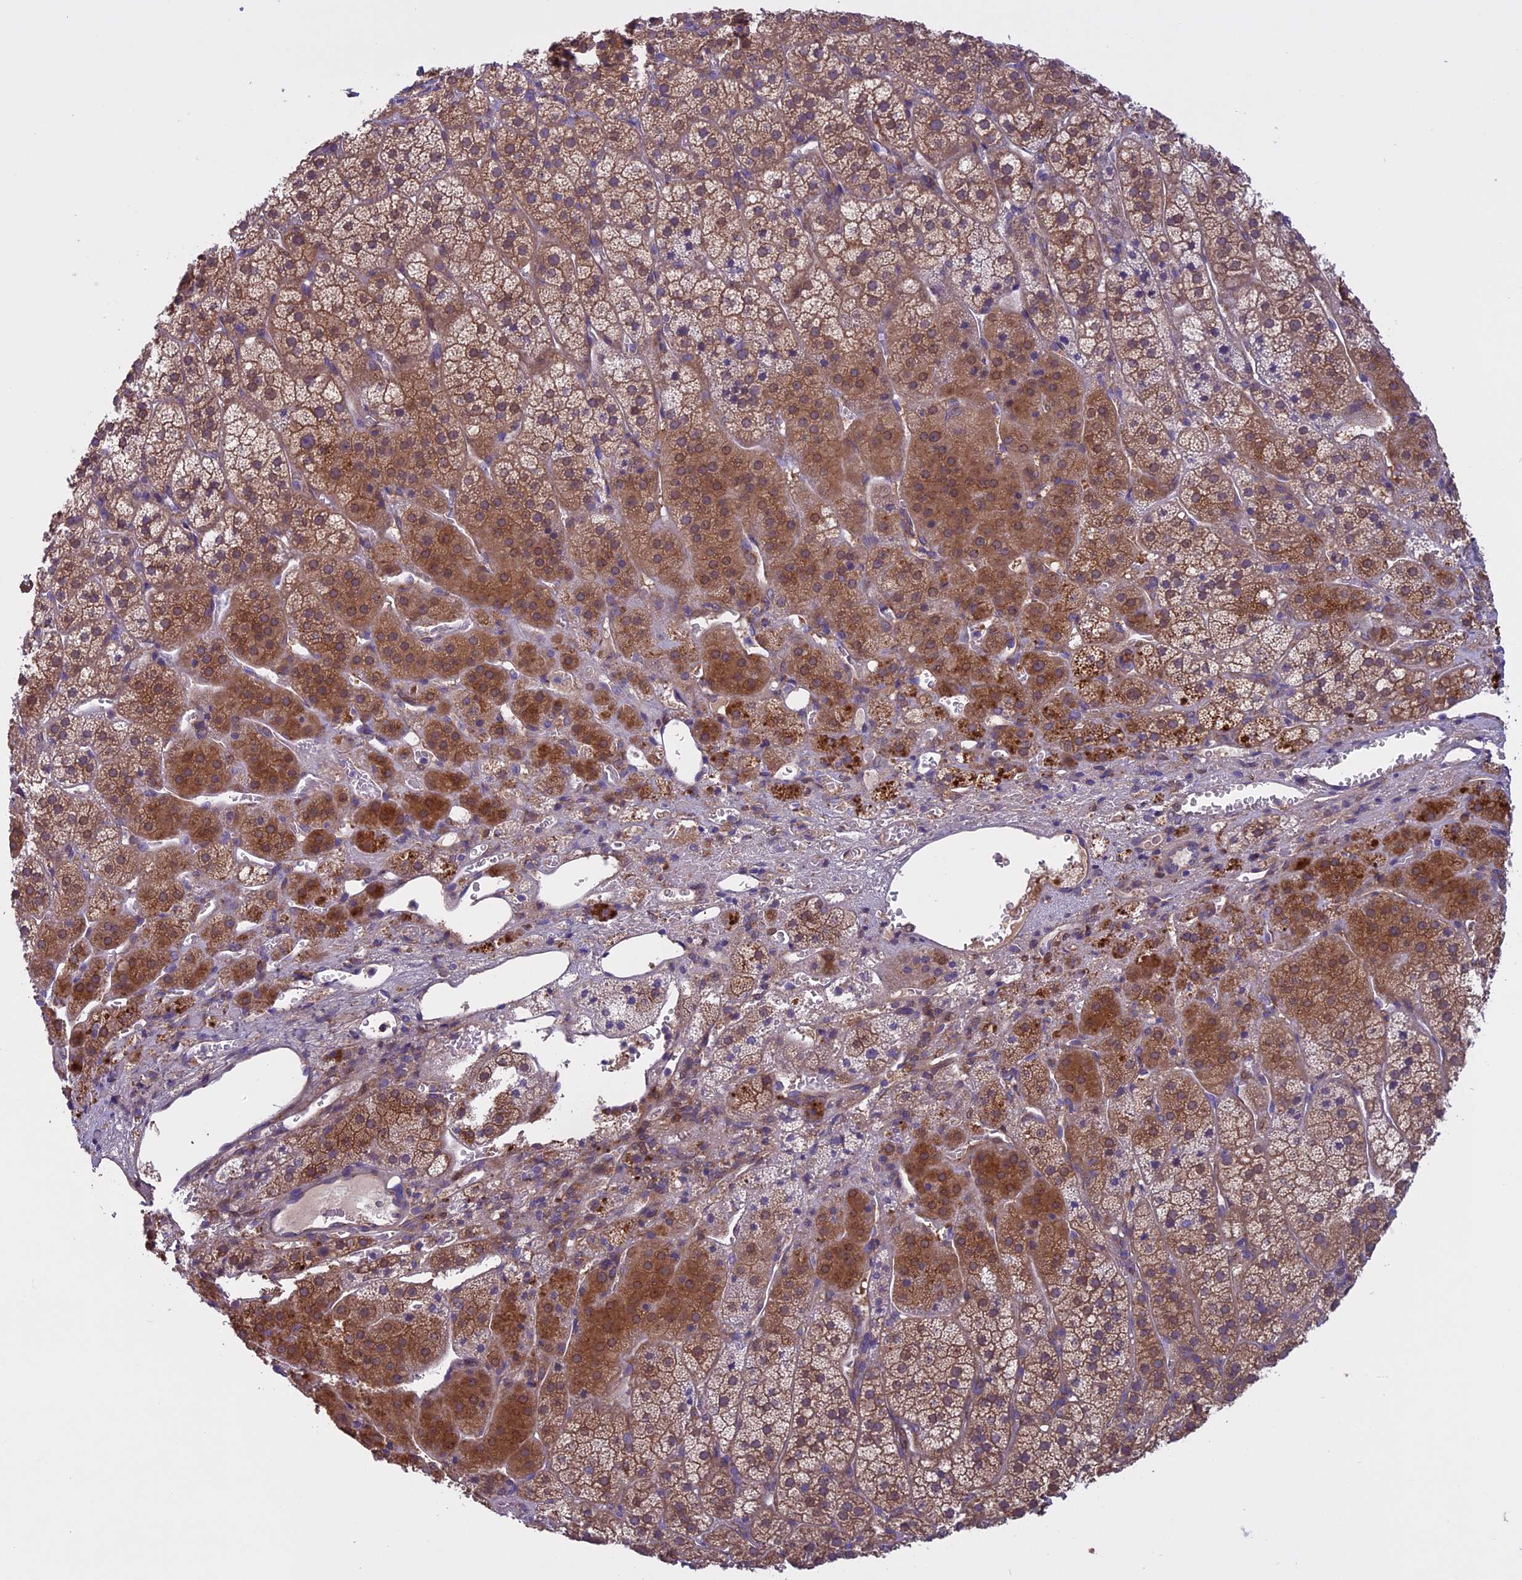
{"staining": {"intensity": "strong", "quantity": "25%-75%", "location": "cytoplasmic/membranous"}, "tissue": "adrenal gland", "cell_type": "Glandular cells", "image_type": "normal", "snomed": [{"axis": "morphology", "description": "Normal tissue, NOS"}, {"axis": "topography", "description": "Adrenal gland"}], "caption": "Benign adrenal gland shows strong cytoplasmic/membranous positivity in approximately 25%-75% of glandular cells, visualized by immunohistochemistry.", "gene": "DCTN5", "patient": {"sex": "female", "age": 44}}